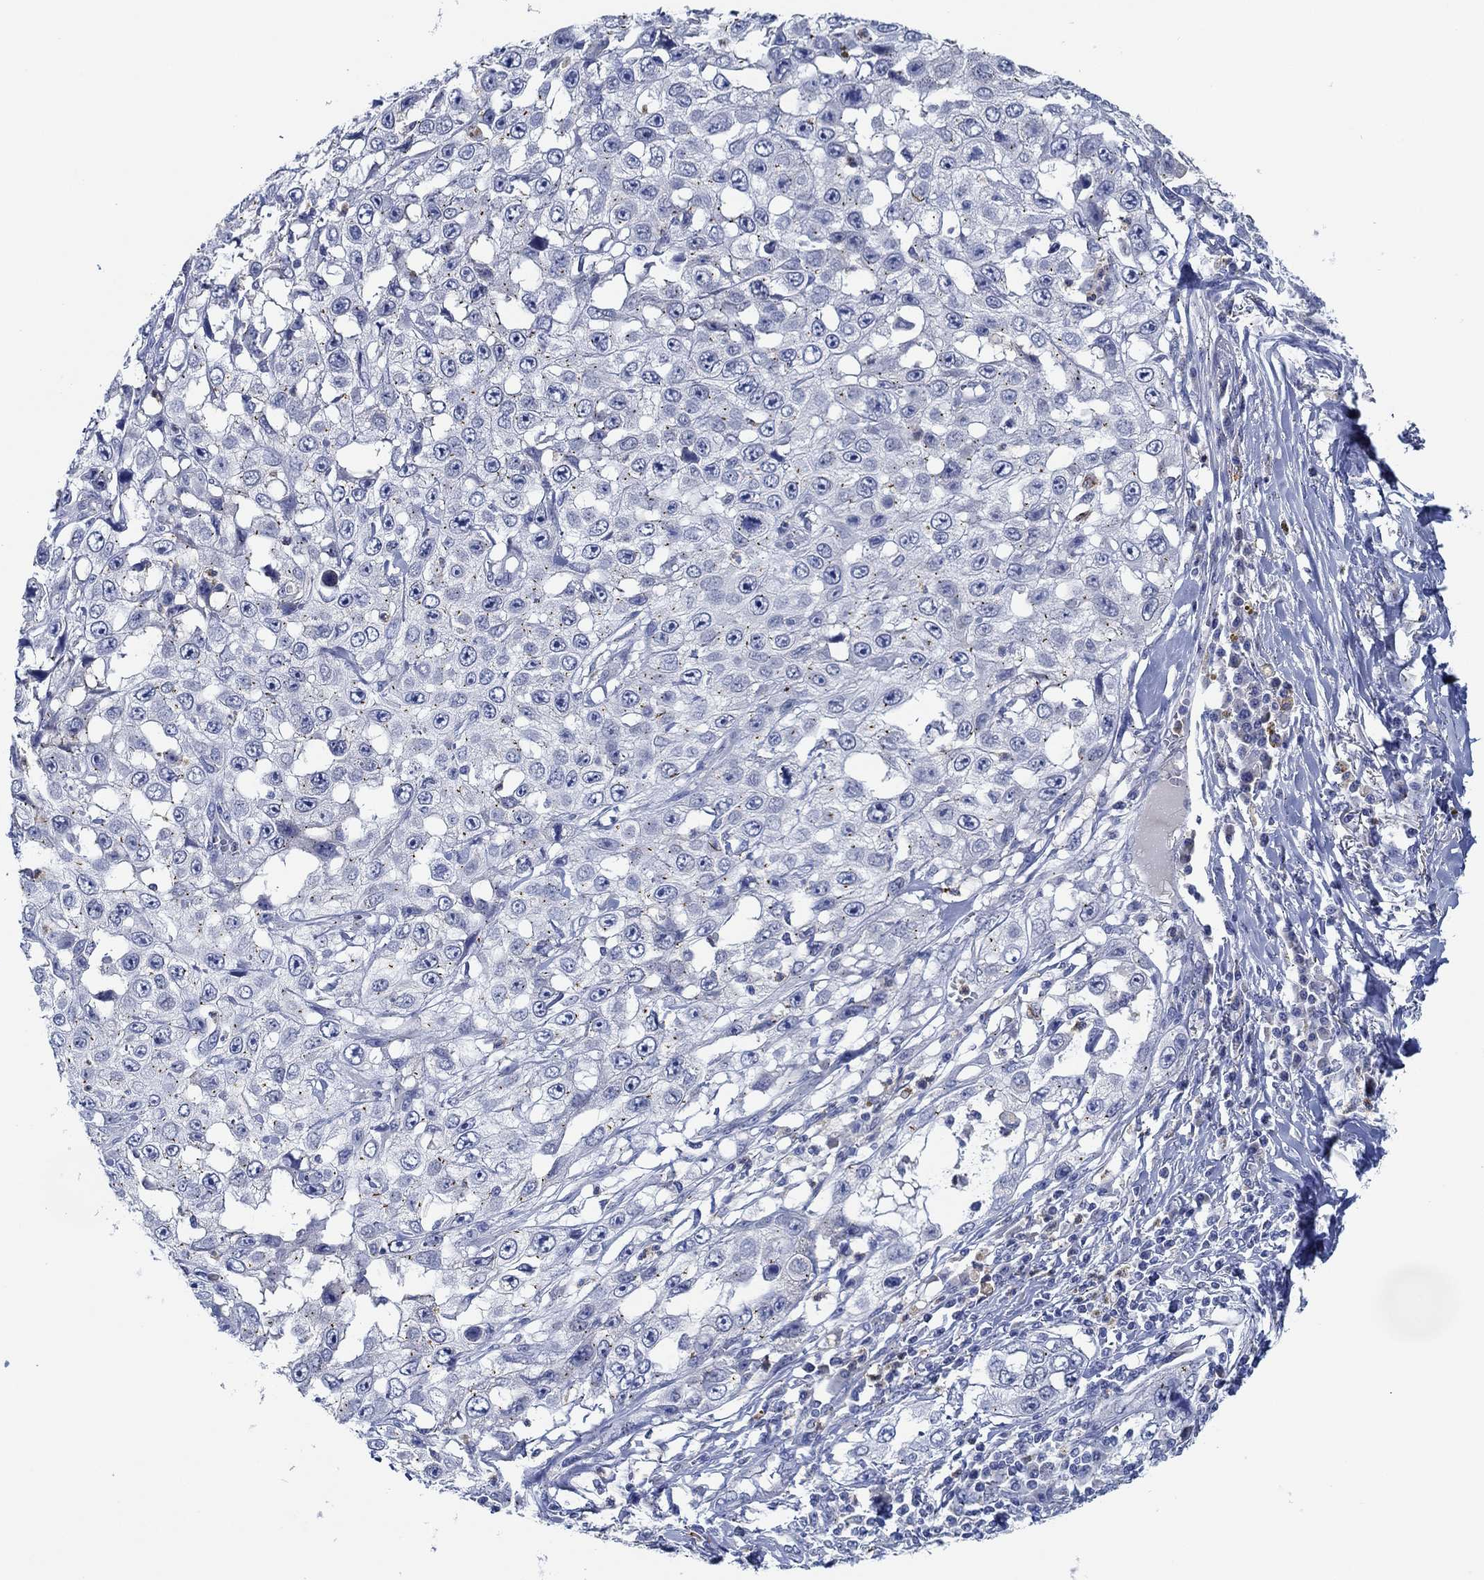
{"staining": {"intensity": "negative", "quantity": "none", "location": "none"}, "tissue": "skin cancer", "cell_type": "Tumor cells", "image_type": "cancer", "snomed": [{"axis": "morphology", "description": "Squamous cell carcinoma, NOS"}, {"axis": "topography", "description": "Skin"}], "caption": "Immunohistochemistry histopathology image of neoplastic tissue: human skin squamous cell carcinoma stained with DAB (3,3'-diaminobenzidine) reveals no significant protein positivity in tumor cells.", "gene": "CPM", "patient": {"sex": "male", "age": 82}}